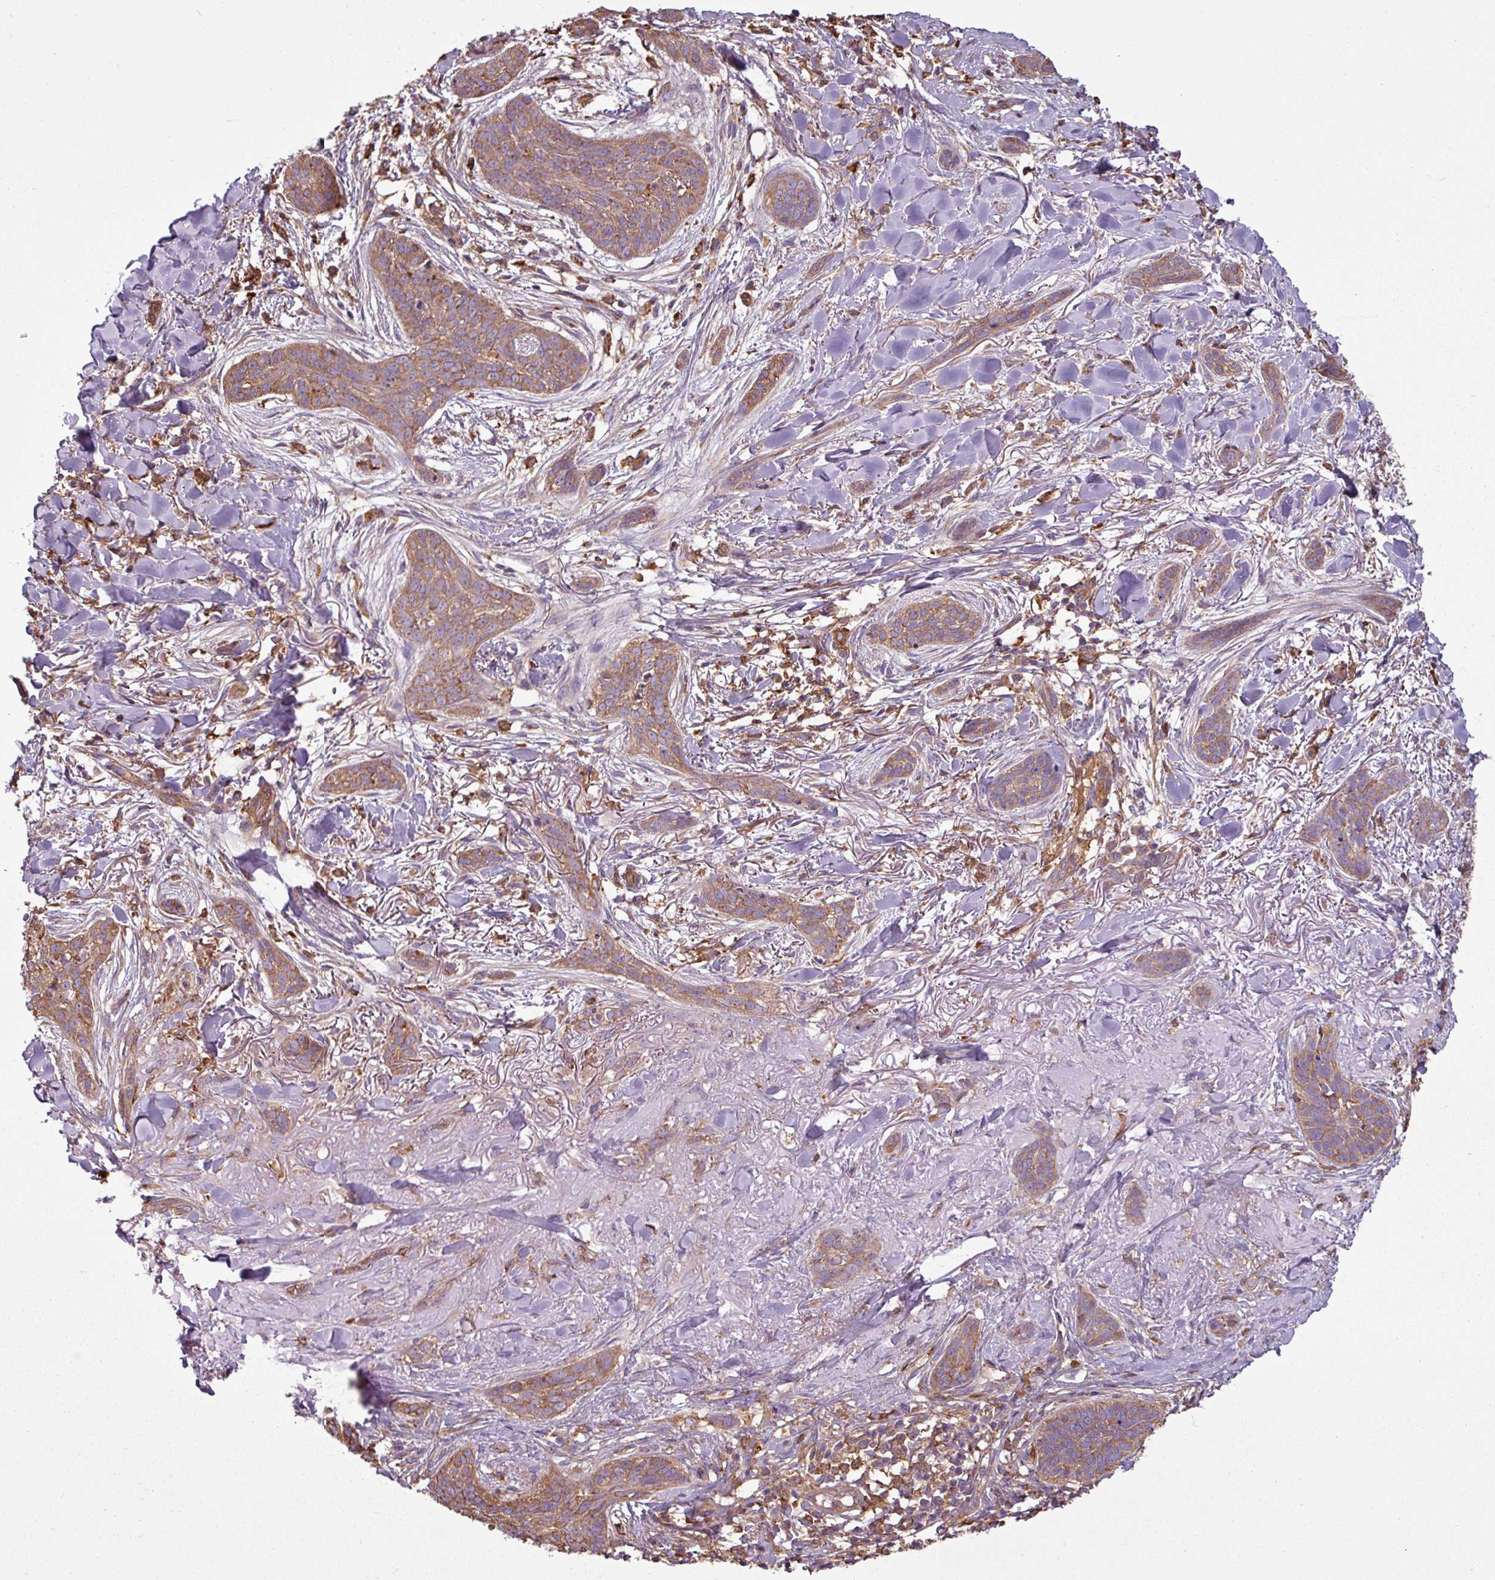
{"staining": {"intensity": "moderate", "quantity": ">75%", "location": "cytoplasmic/membranous"}, "tissue": "skin cancer", "cell_type": "Tumor cells", "image_type": "cancer", "snomed": [{"axis": "morphology", "description": "Basal cell carcinoma"}, {"axis": "topography", "description": "Skin"}], "caption": "Immunohistochemical staining of human basal cell carcinoma (skin) demonstrates moderate cytoplasmic/membranous protein positivity in approximately >75% of tumor cells.", "gene": "PACSIN2", "patient": {"sex": "male", "age": 52}}